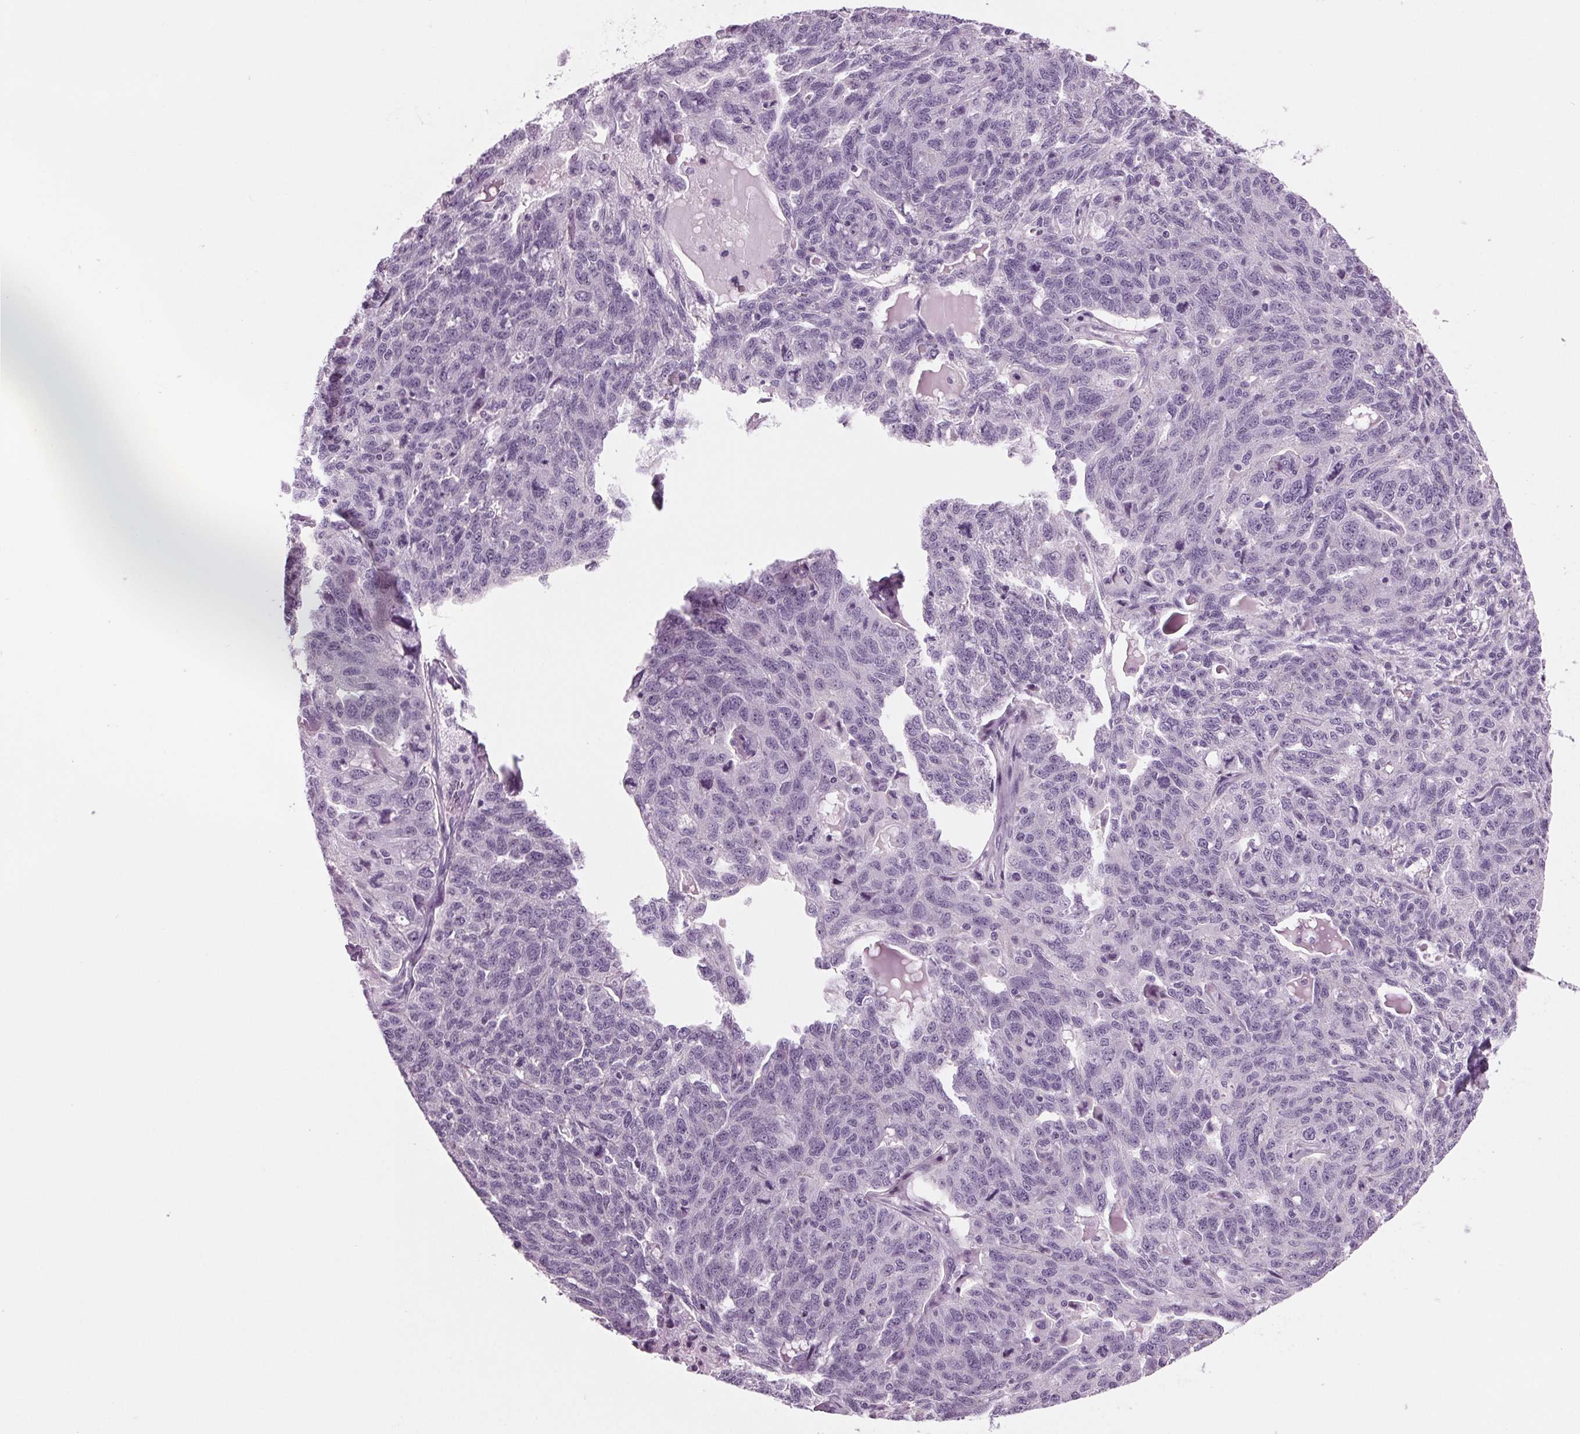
{"staining": {"intensity": "negative", "quantity": "none", "location": "none"}, "tissue": "ovarian cancer", "cell_type": "Tumor cells", "image_type": "cancer", "snomed": [{"axis": "morphology", "description": "Cystadenocarcinoma, serous, NOS"}, {"axis": "topography", "description": "Ovary"}], "caption": "Human ovarian serous cystadenocarcinoma stained for a protein using IHC shows no positivity in tumor cells.", "gene": "BHLHE22", "patient": {"sex": "female", "age": 71}}